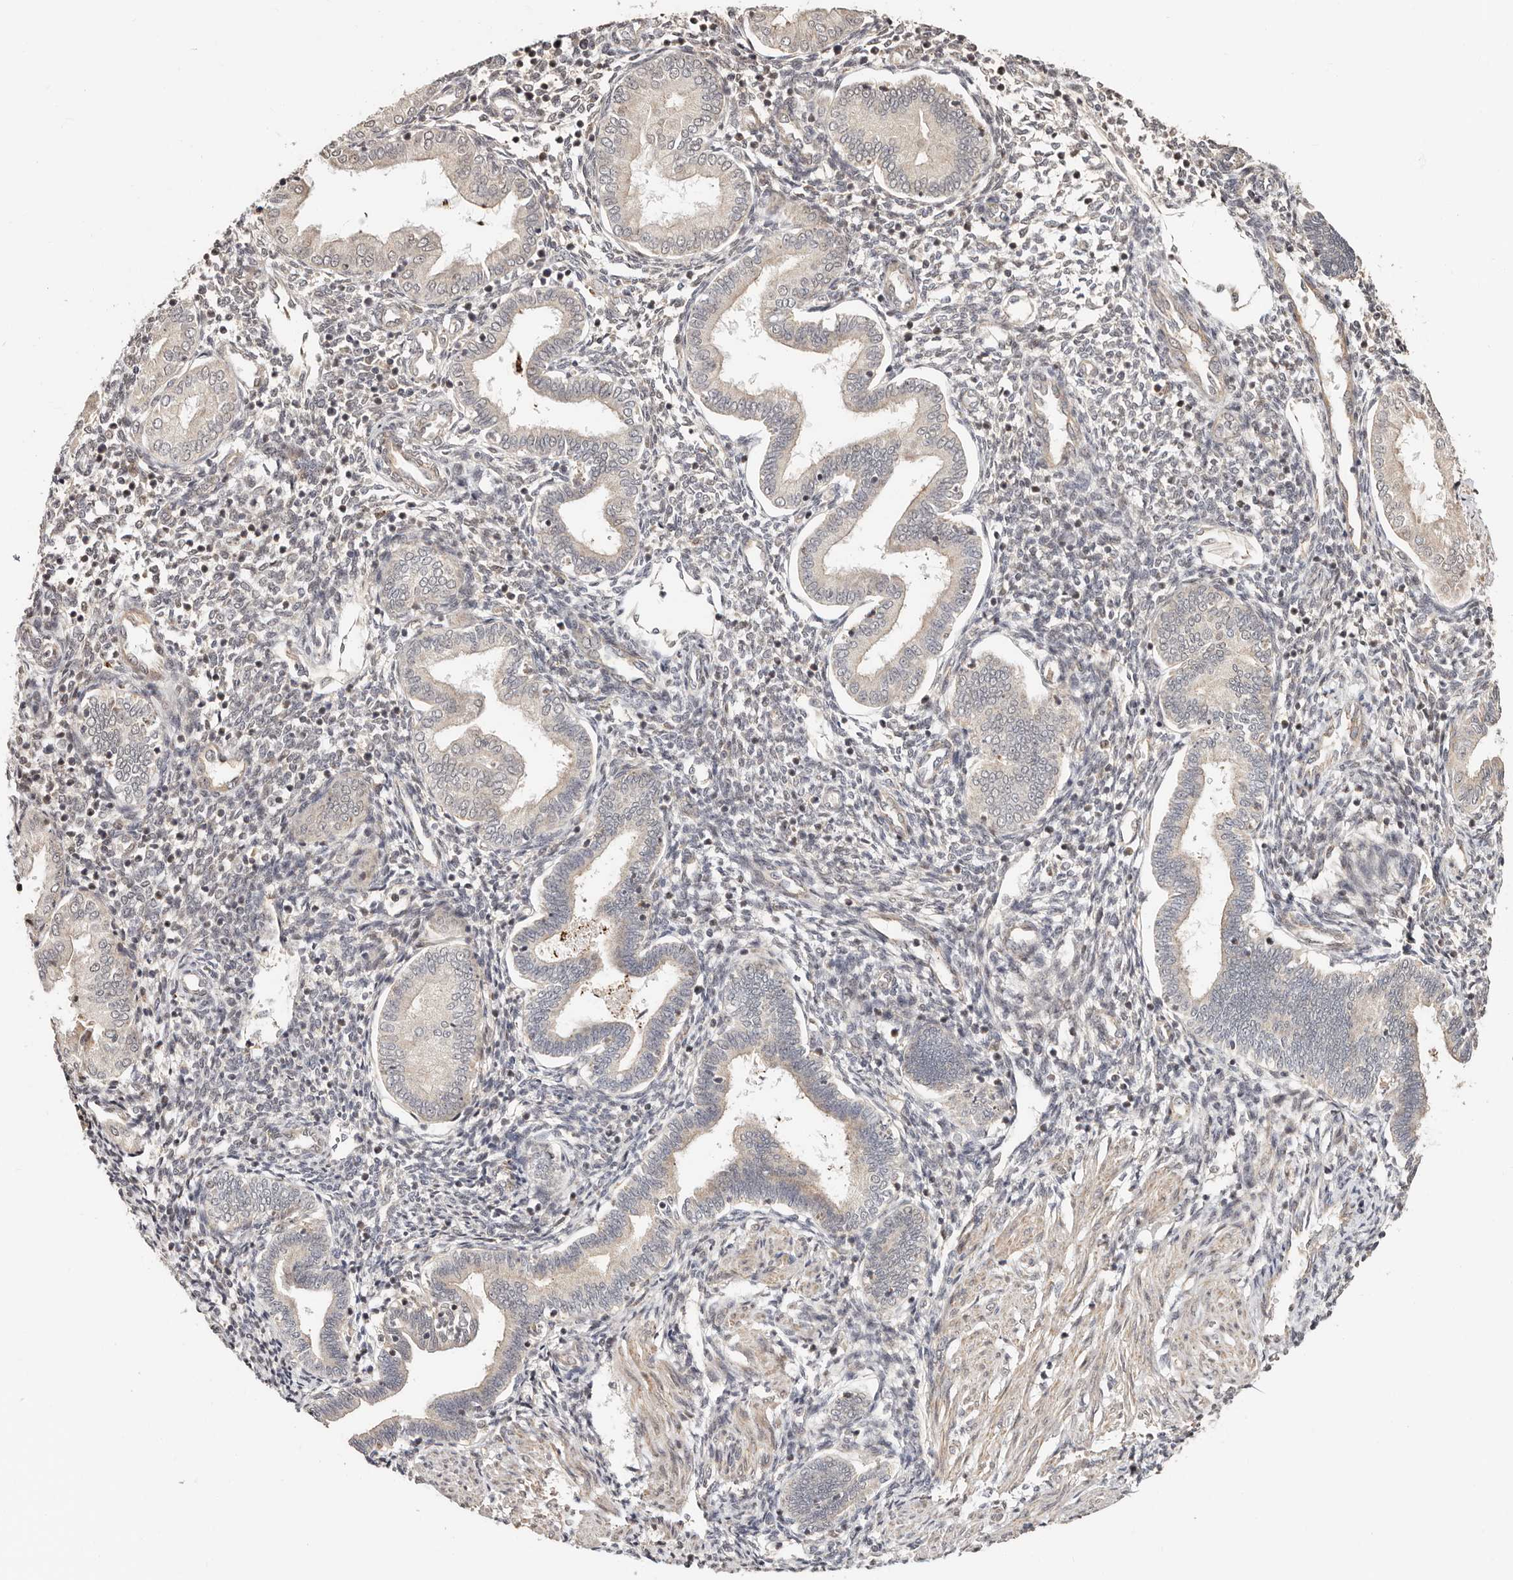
{"staining": {"intensity": "negative", "quantity": "none", "location": "none"}, "tissue": "endometrium", "cell_type": "Cells in endometrial stroma", "image_type": "normal", "snomed": [{"axis": "morphology", "description": "Normal tissue, NOS"}, {"axis": "topography", "description": "Endometrium"}], "caption": "An image of endometrium stained for a protein reveals no brown staining in cells in endometrial stroma. The staining is performed using DAB (3,3'-diaminobenzidine) brown chromogen with nuclei counter-stained in using hematoxylin.", "gene": "CTNNBL1", "patient": {"sex": "female", "age": 53}}